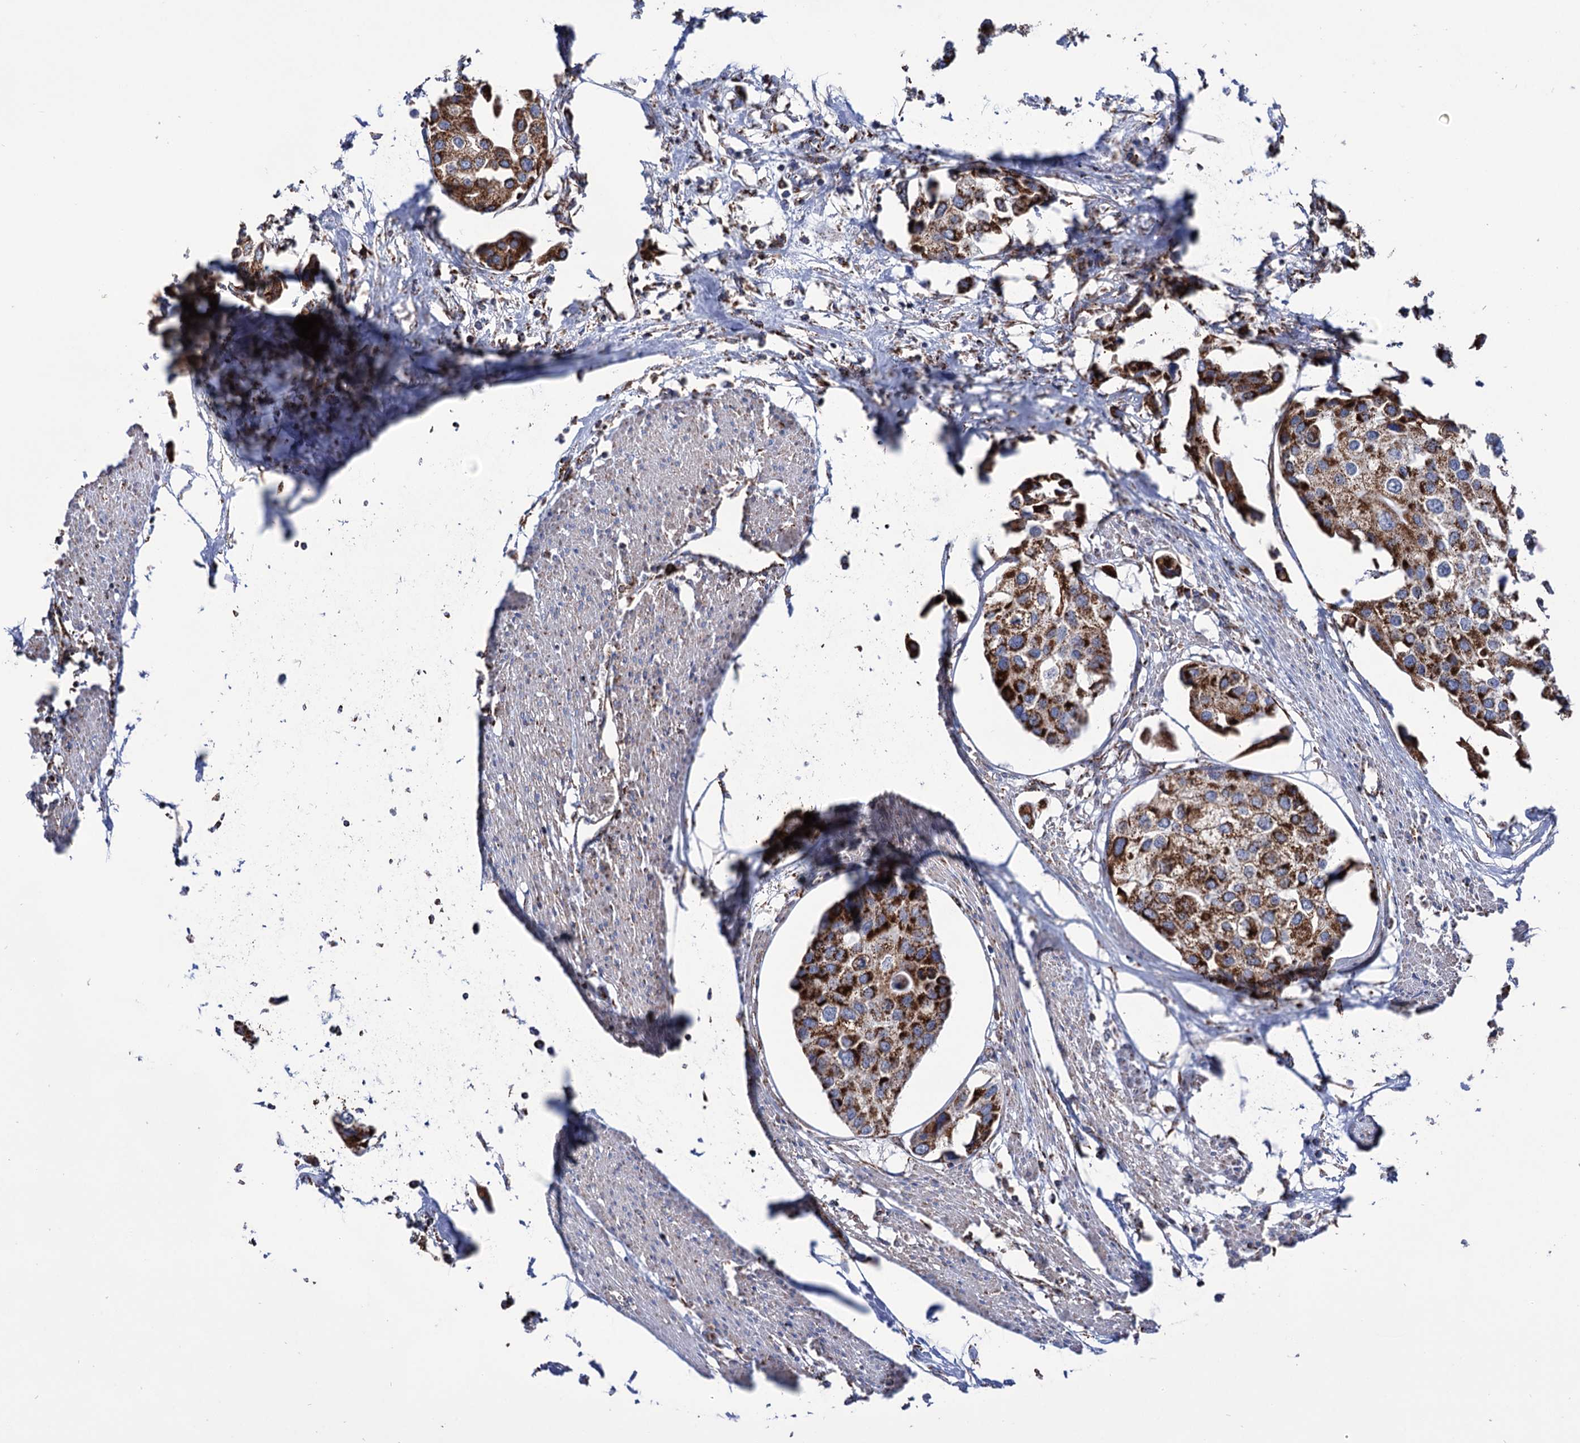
{"staining": {"intensity": "strong", "quantity": ">75%", "location": "cytoplasmic/membranous"}, "tissue": "urothelial cancer", "cell_type": "Tumor cells", "image_type": "cancer", "snomed": [{"axis": "morphology", "description": "Urothelial carcinoma, High grade"}, {"axis": "topography", "description": "Urinary bladder"}], "caption": "A high amount of strong cytoplasmic/membranous expression is identified in approximately >75% of tumor cells in urothelial cancer tissue.", "gene": "ABHD10", "patient": {"sex": "male", "age": 64}}